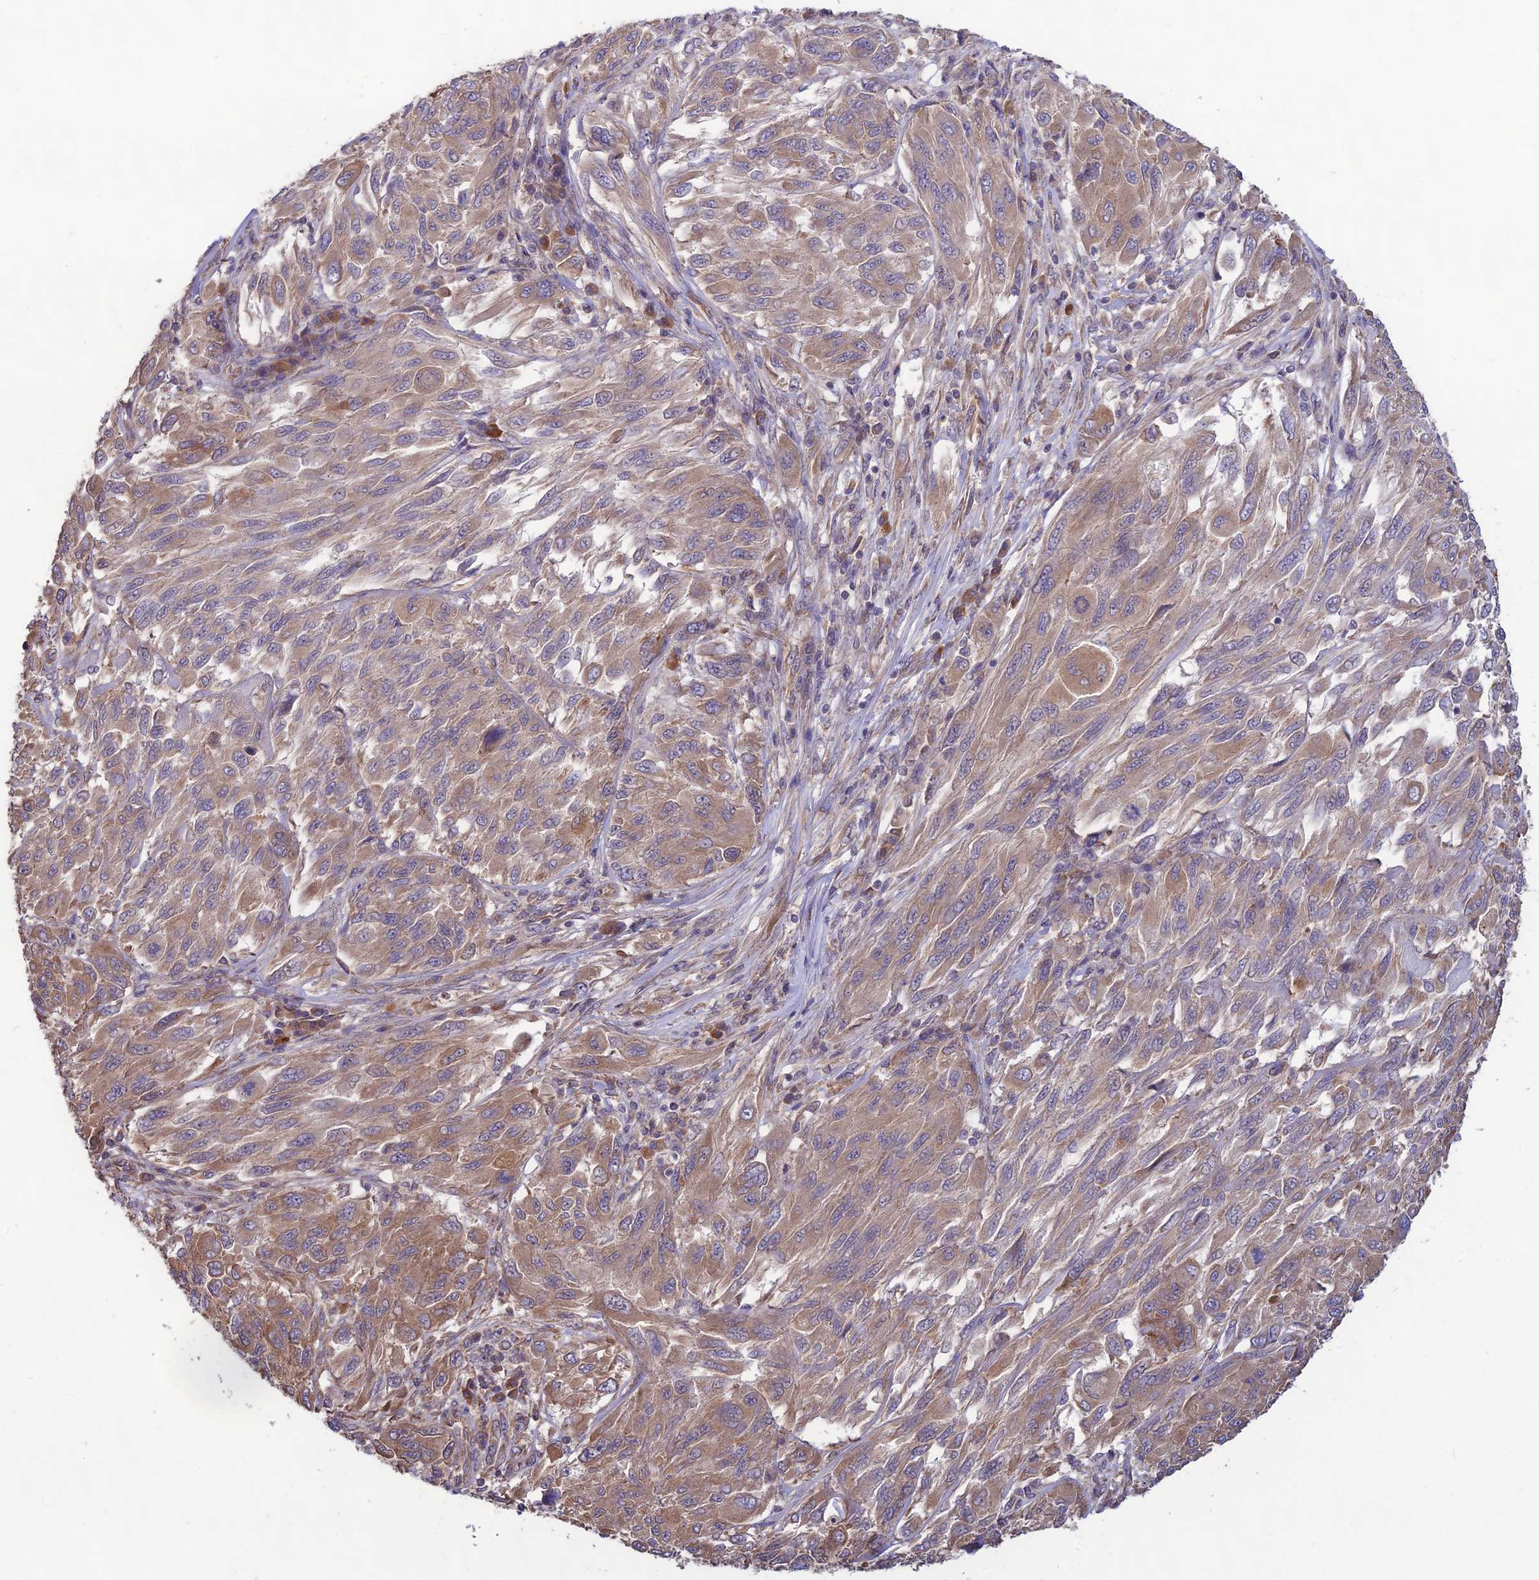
{"staining": {"intensity": "moderate", "quantity": ">75%", "location": "cytoplasmic/membranous"}, "tissue": "melanoma", "cell_type": "Tumor cells", "image_type": "cancer", "snomed": [{"axis": "morphology", "description": "Malignant melanoma, NOS"}, {"axis": "topography", "description": "Skin"}], "caption": "Melanoma tissue reveals moderate cytoplasmic/membranous staining in approximately >75% of tumor cells, visualized by immunohistochemistry.", "gene": "MRNIP", "patient": {"sex": "female", "age": 91}}